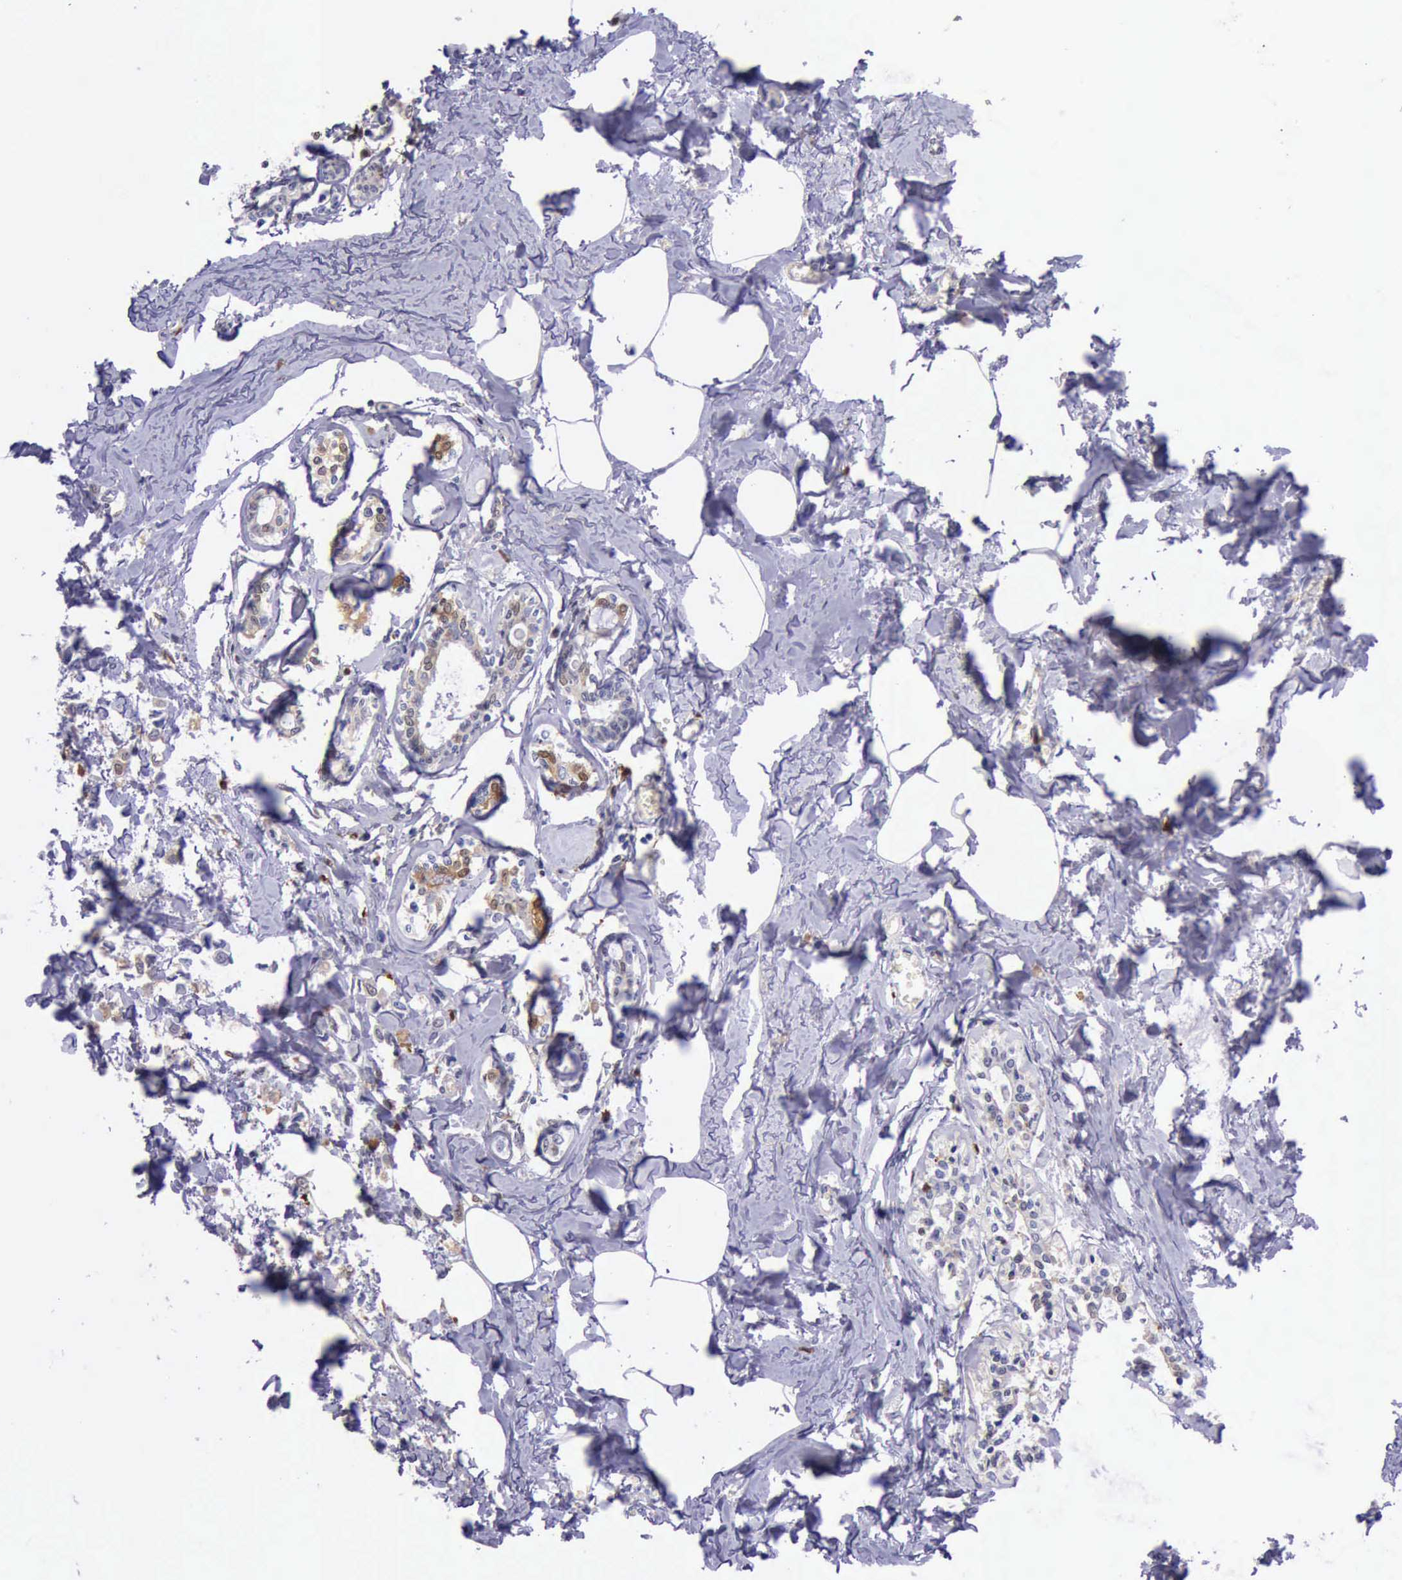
{"staining": {"intensity": "weak", "quantity": "<25%", "location": "cytoplasmic/membranous,nuclear"}, "tissue": "breast cancer", "cell_type": "Tumor cells", "image_type": "cancer", "snomed": [{"axis": "morphology", "description": "Lobular carcinoma"}, {"axis": "topography", "description": "Breast"}], "caption": "DAB immunohistochemical staining of breast lobular carcinoma shows no significant positivity in tumor cells.", "gene": "TYMP", "patient": {"sex": "female", "age": 51}}